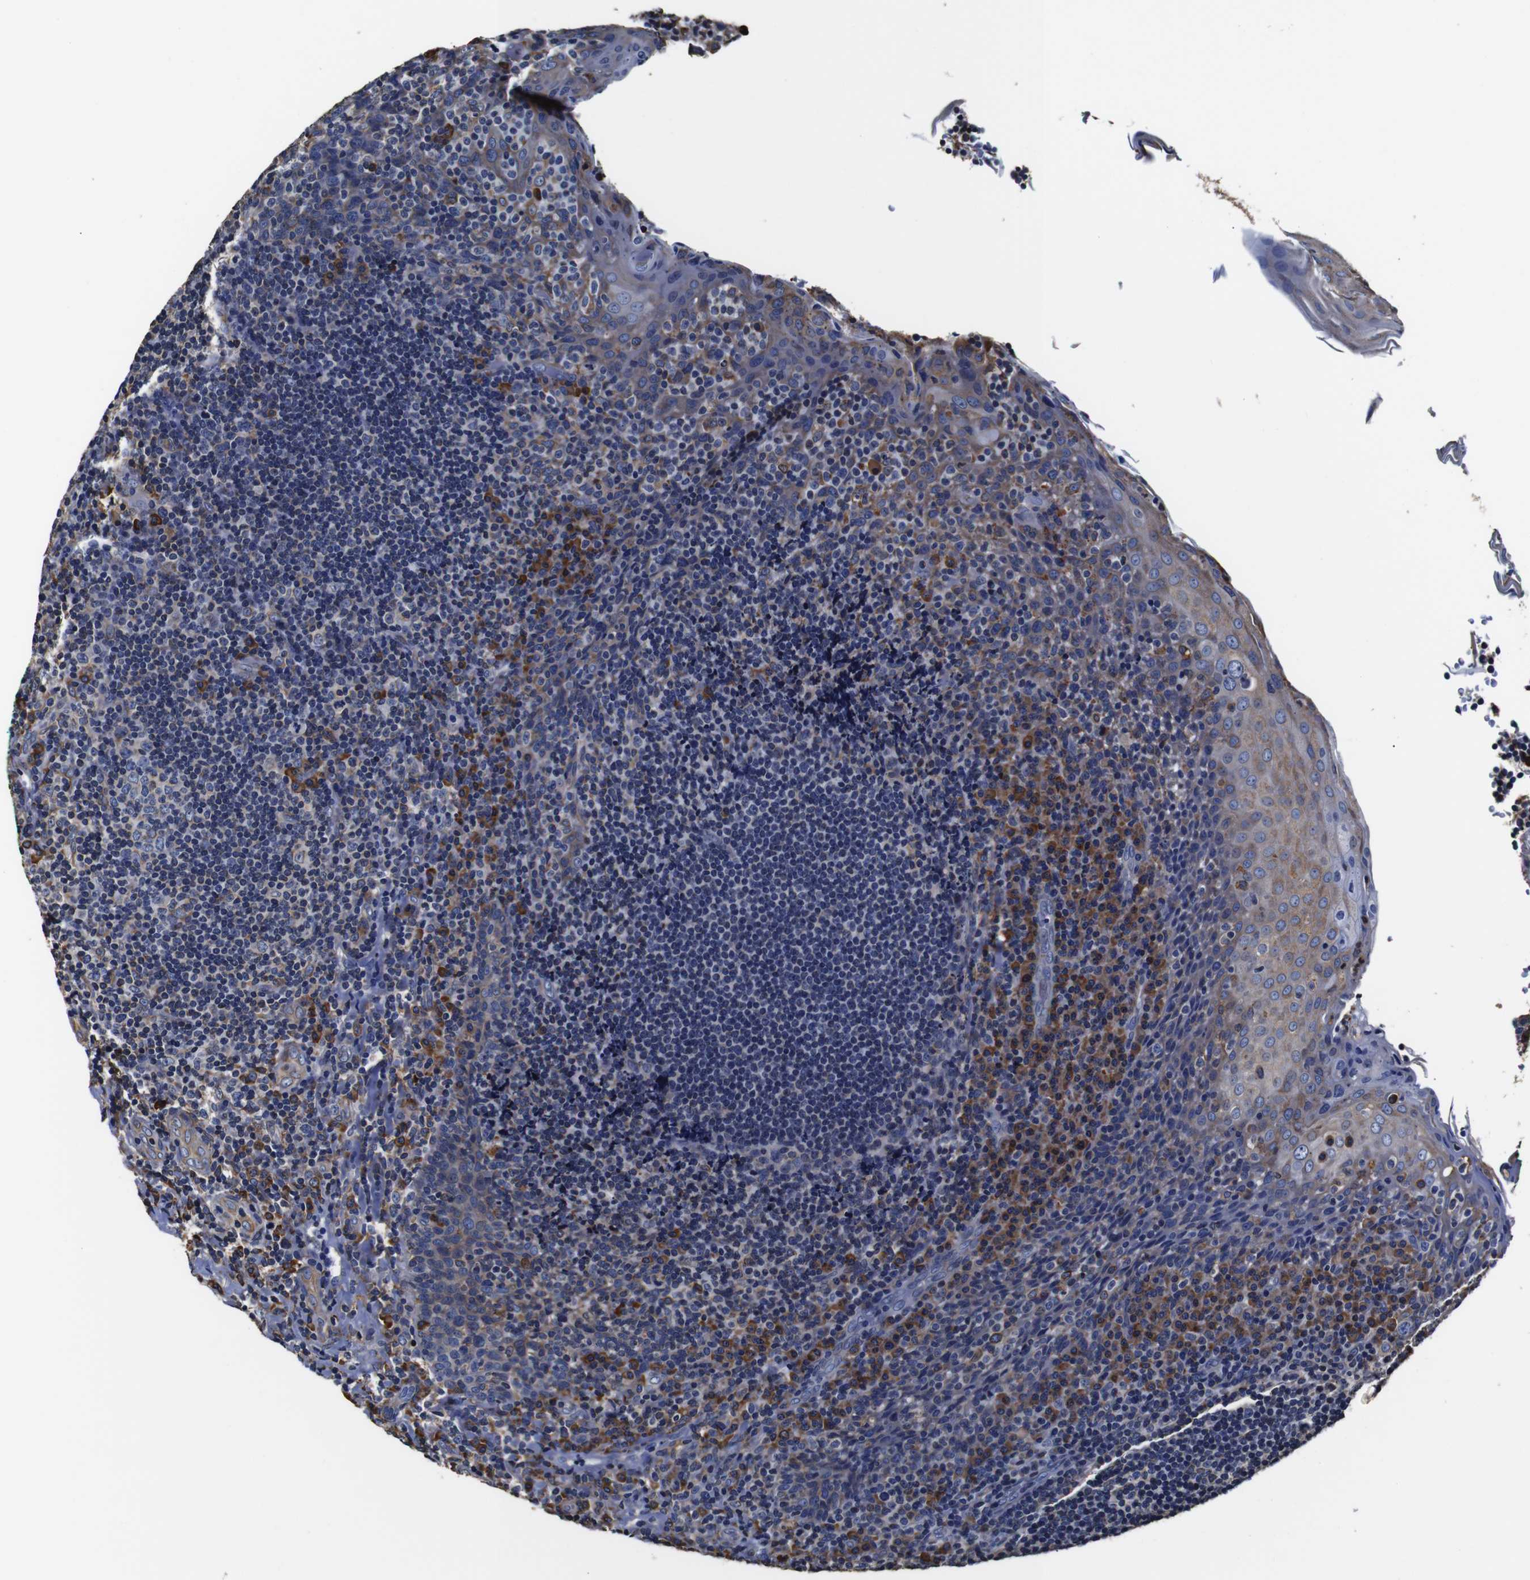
{"staining": {"intensity": "weak", "quantity": "<25%", "location": "cytoplasmic/membranous"}, "tissue": "tonsil", "cell_type": "Germinal center cells", "image_type": "normal", "snomed": [{"axis": "morphology", "description": "Normal tissue, NOS"}, {"axis": "topography", "description": "Tonsil"}], "caption": "Immunohistochemistry (IHC) micrograph of benign tonsil stained for a protein (brown), which exhibits no positivity in germinal center cells.", "gene": "PPIB", "patient": {"sex": "male", "age": 17}}